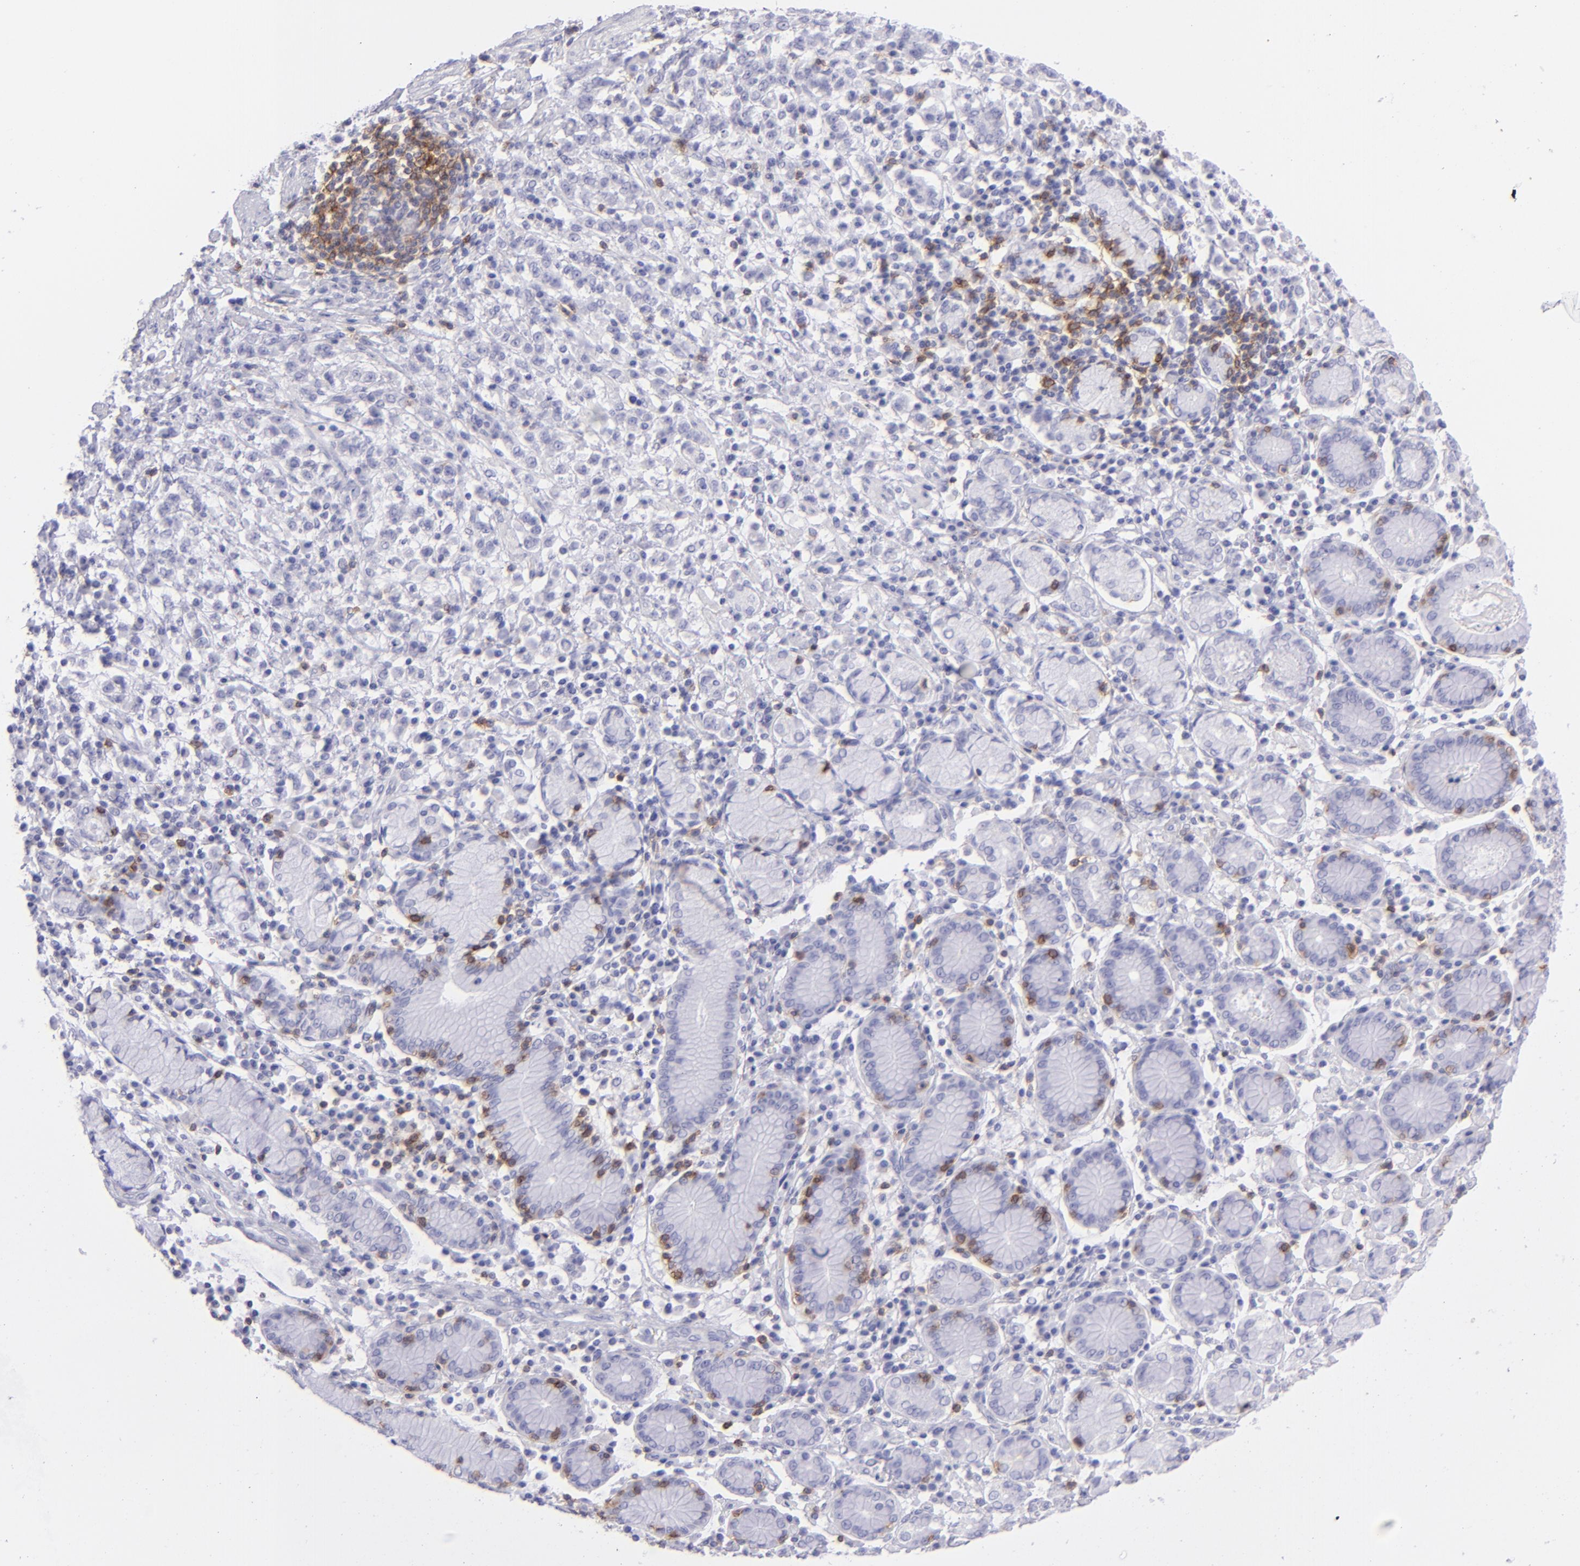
{"staining": {"intensity": "negative", "quantity": "none", "location": "none"}, "tissue": "stomach cancer", "cell_type": "Tumor cells", "image_type": "cancer", "snomed": [{"axis": "morphology", "description": "Adenocarcinoma, NOS"}, {"axis": "topography", "description": "Stomach, lower"}], "caption": "IHC micrograph of adenocarcinoma (stomach) stained for a protein (brown), which reveals no expression in tumor cells. (DAB immunohistochemistry visualized using brightfield microscopy, high magnification).", "gene": "CD69", "patient": {"sex": "male", "age": 88}}